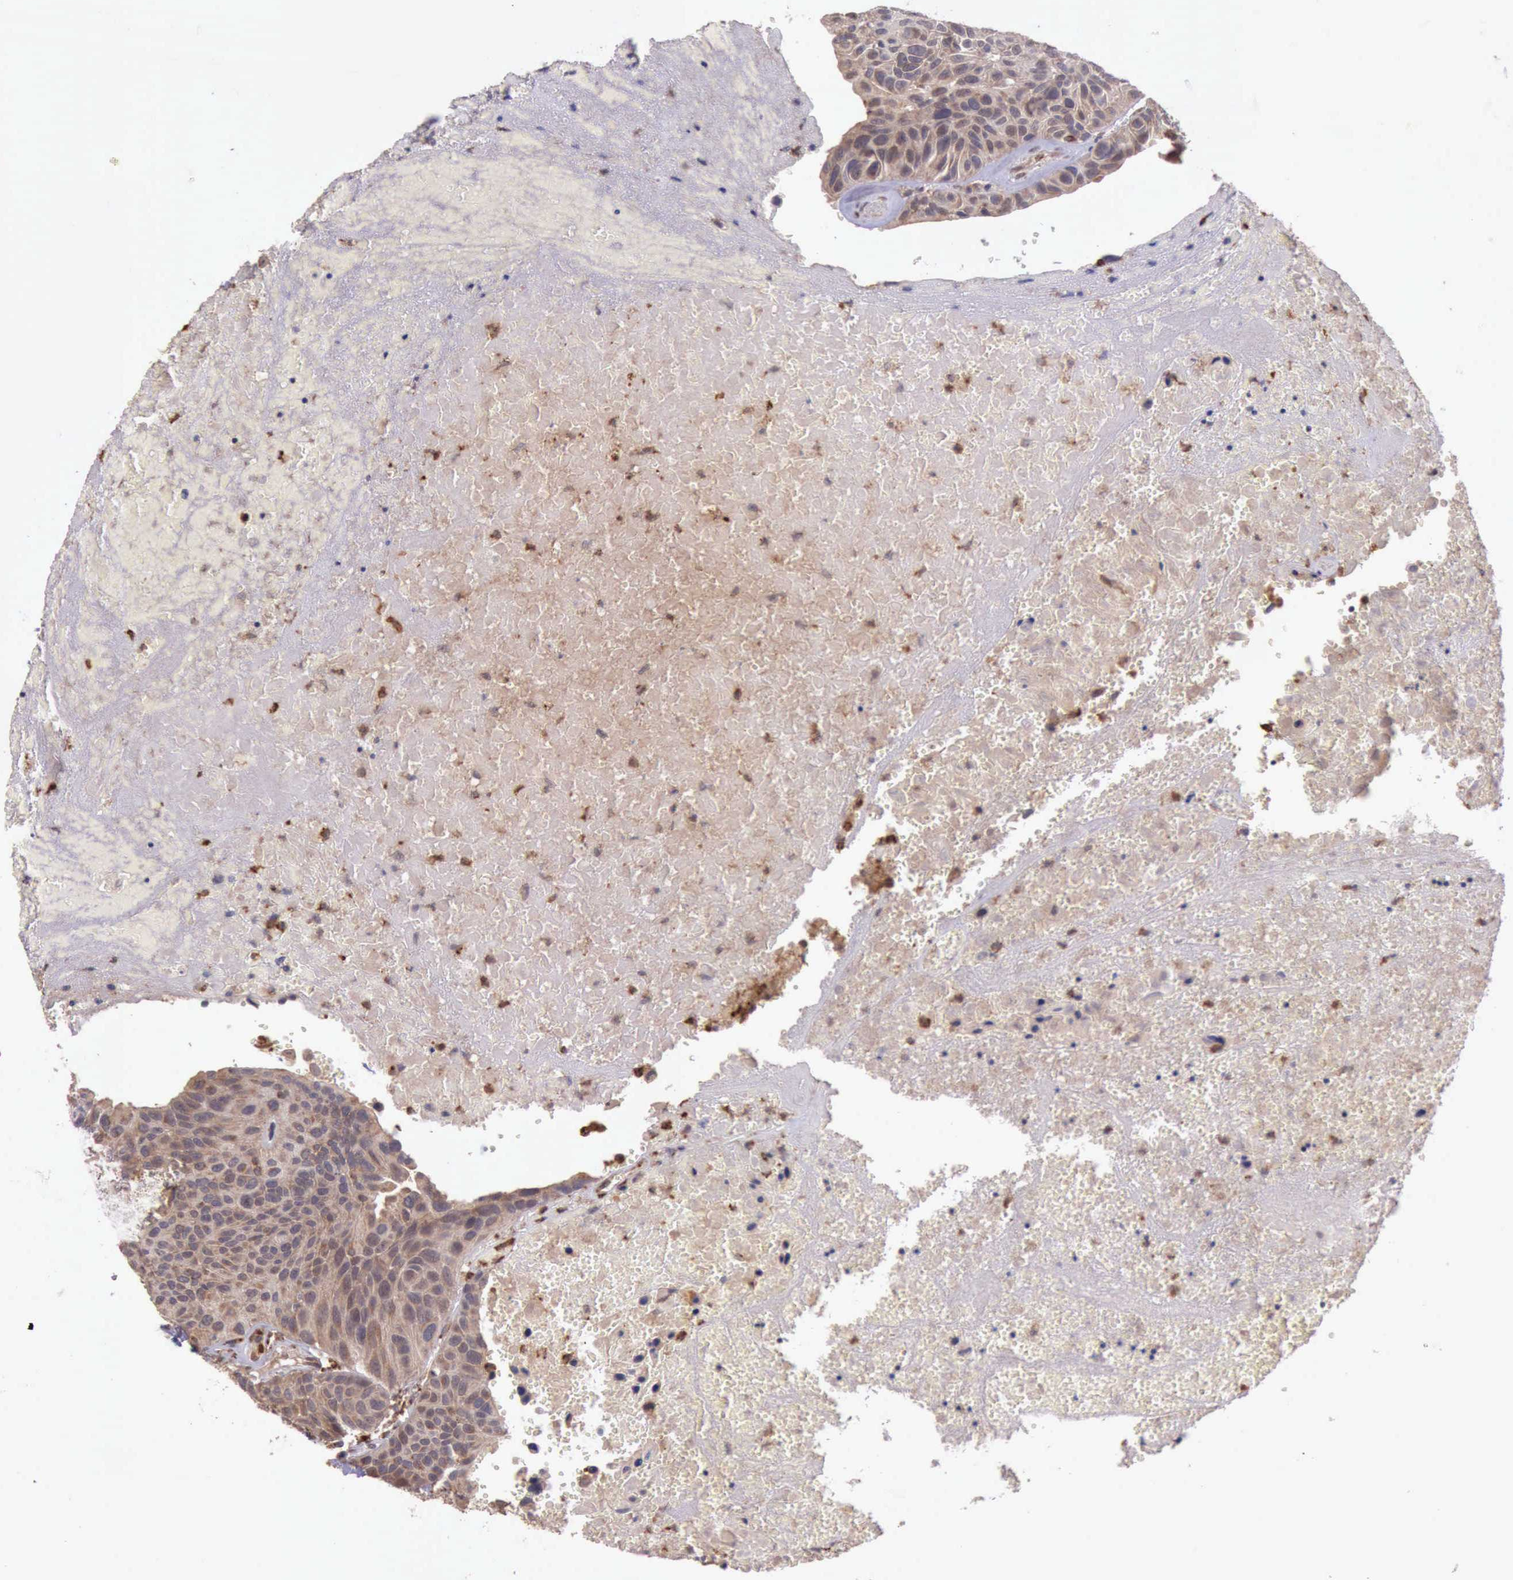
{"staining": {"intensity": "moderate", "quantity": ">75%", "location": "cytoplasmic/membranous"}, "tissue": "urothelial cancer", "cell_type": "Tumor cells", "image_type": "cancer", "snomed": [{"axis": "morphology", "description": "Urothelial carcinoma, High grade"}, {"axis": "topography", "description": "Urinary bladder"}], "caption": "Protein staining shows moderate cytoplasmic/membranous positivity in approximately >75% of tumor cells in high-grade urothelial carcinoma.", "gene": "ARMCX3", "patient": {"sex": "male", "age": 66}}